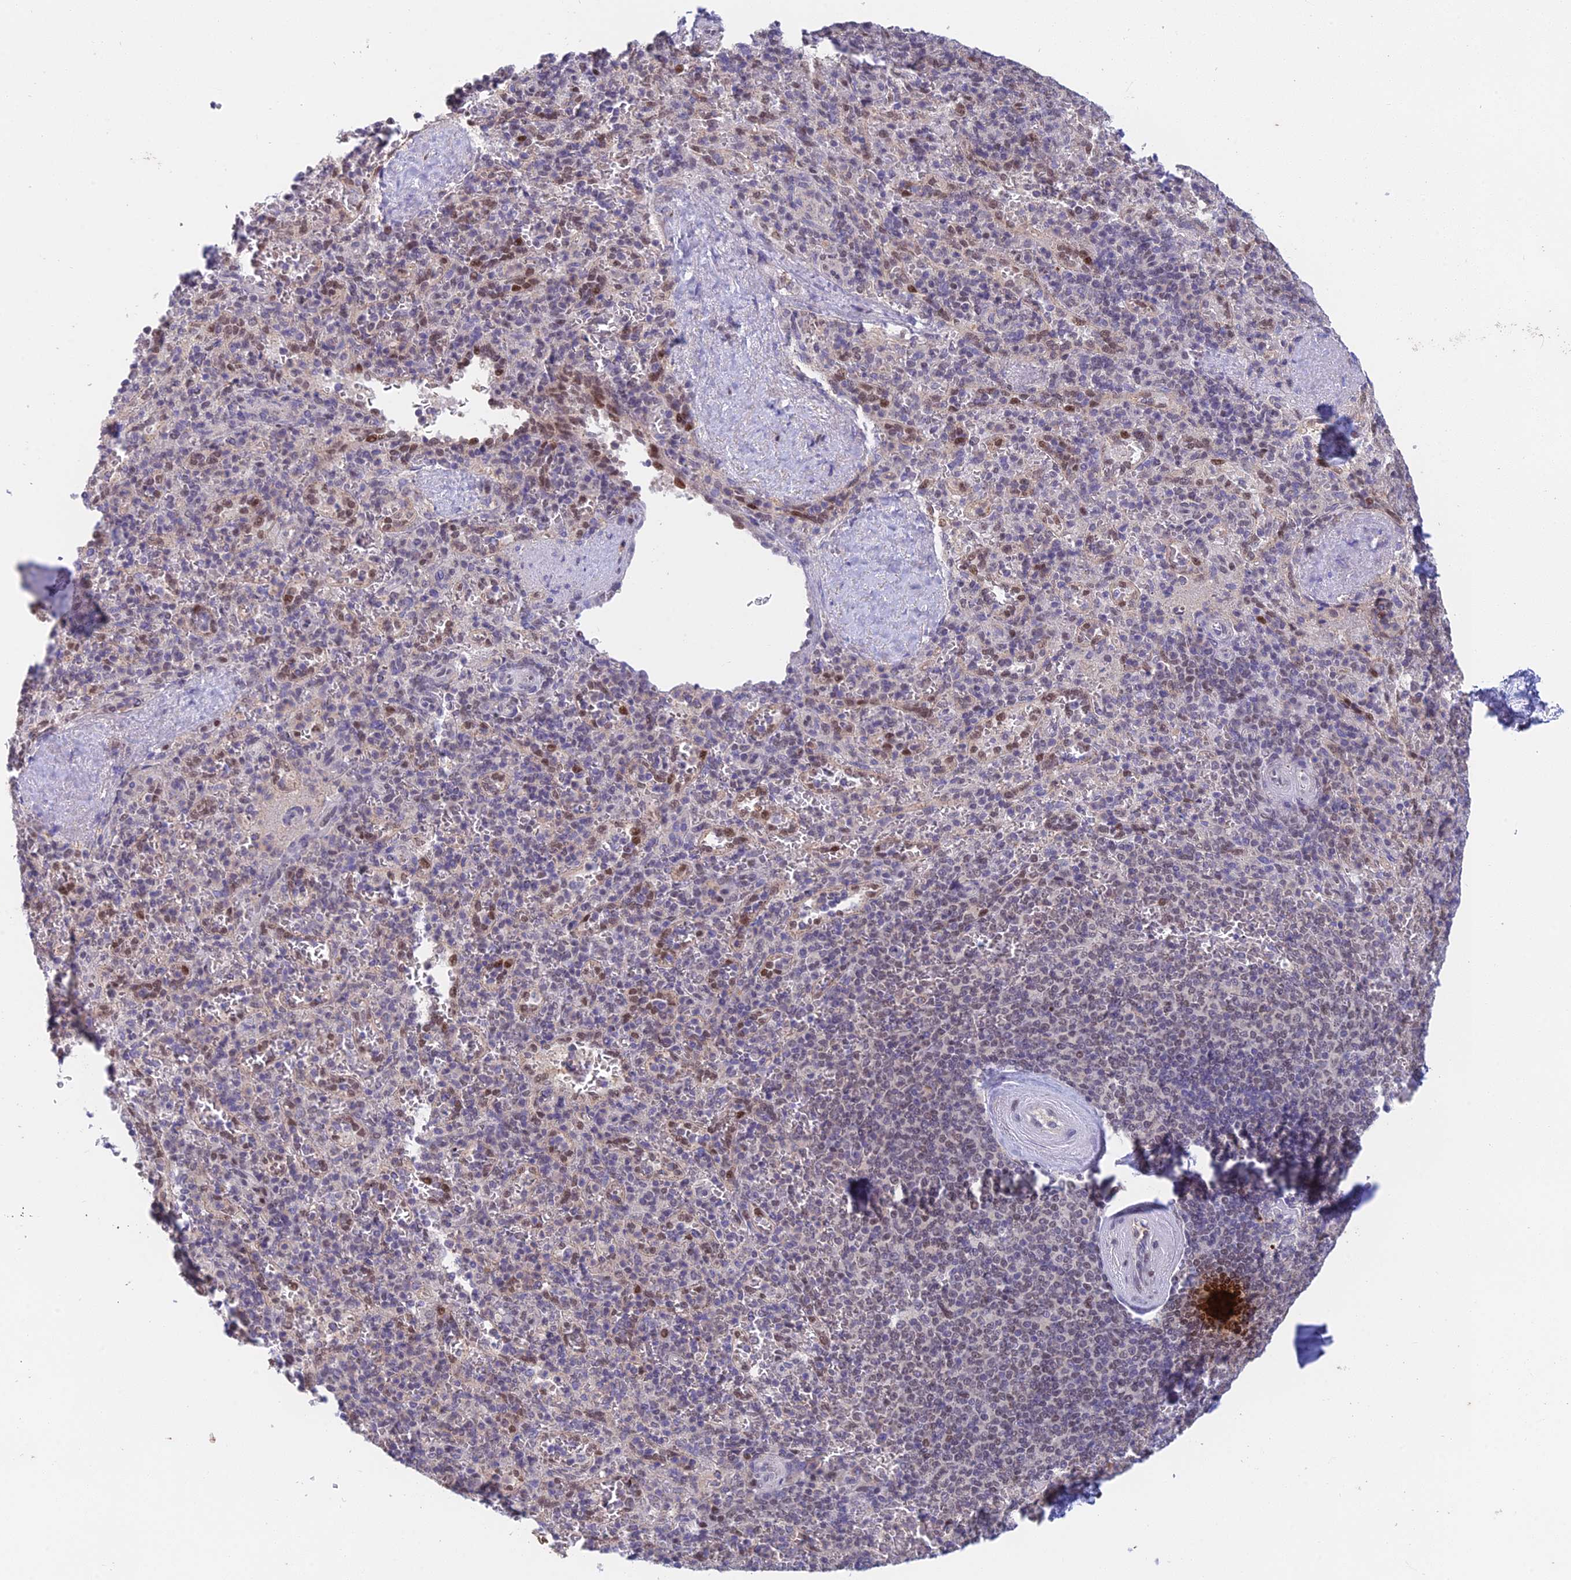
{"staining": {"intensity": "moderate", "quantity": "<25%", "location": "nuclear"}, "tissue": "spleen", "cell_type": "Cells in red pulp", "image_type": "normal", "snomed": [{"axis": "morphology", "description": "Normal tissue, NOS"}, {"axis": "topography", "description": "Spleen"}], "caption": "Immunohistochemistry (IHC) (DAB) staining of benign human spleen shows moderate nuclear protein positivity in about <25% of cells in red pulp. The staining is performed using DAB (3,3'-diaminobenzidine) brown chromogen to label protein expression. The nuclei are counter-stained blue using hematoxylin.", "gene": "MRPL17", "patient": {"sex": "male", "age": 82}}